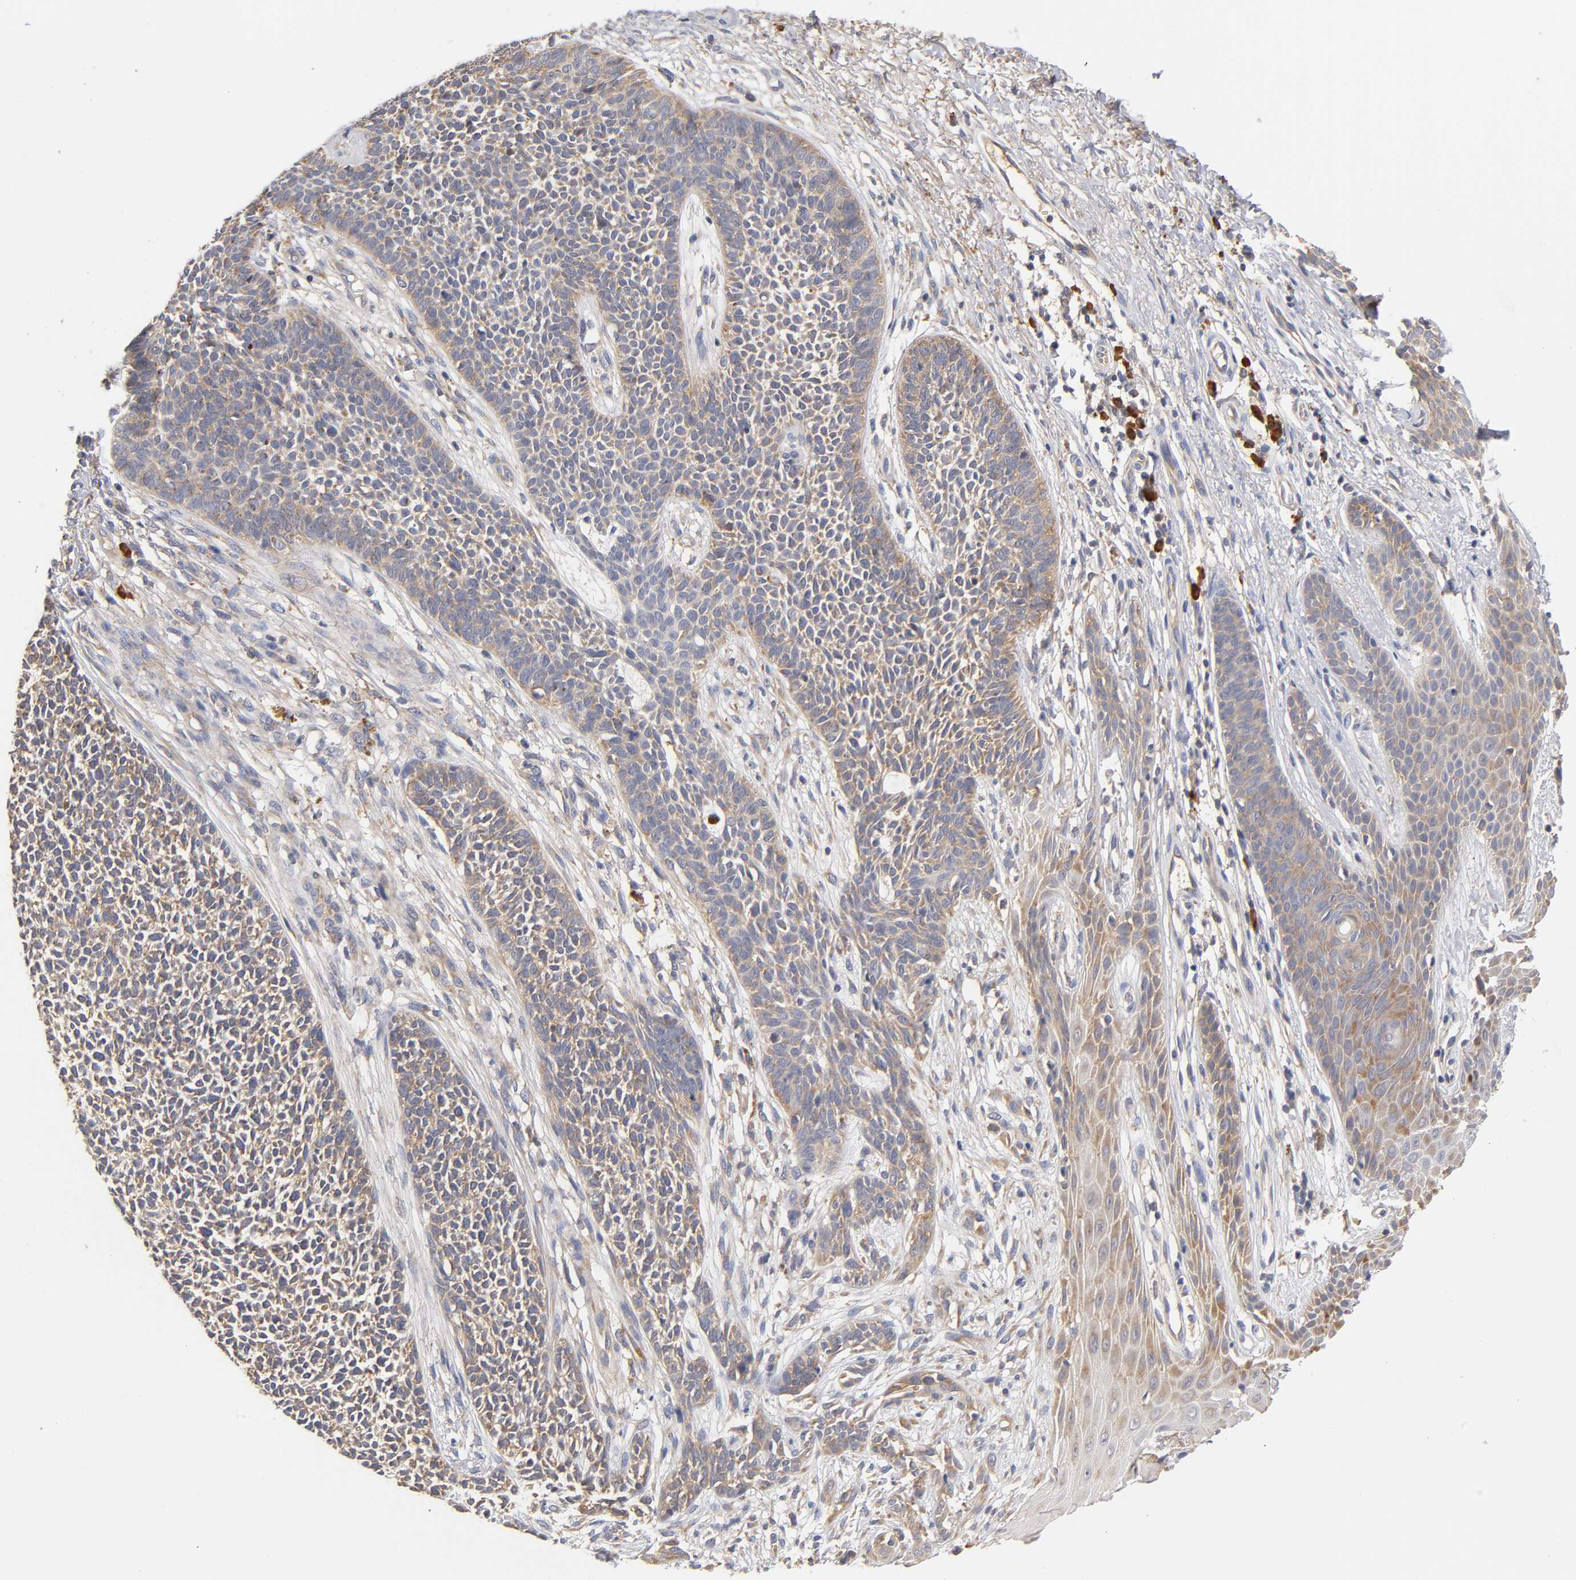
{"staining": {"intensity": "moderate", "quantity": ">75%", "location": "cytoplasmic/membranous"}, "tissue": "skin cancer", "cell_type": "Tumor cells", "image_type": "cancer", "snomed": [{"axis": "morphology", "description": "Basal cell carcinoma"}, {"axis": "topography", "description": "Skin"}], "caption": "Brown immunohistochemical staining in skin basal cell carcinoma shows moderate cytoplasmic/membranous staining in approximately >75% of tumor cells.", "gene": "RPS29", "patient": {"sex": "female", "age": 84}}